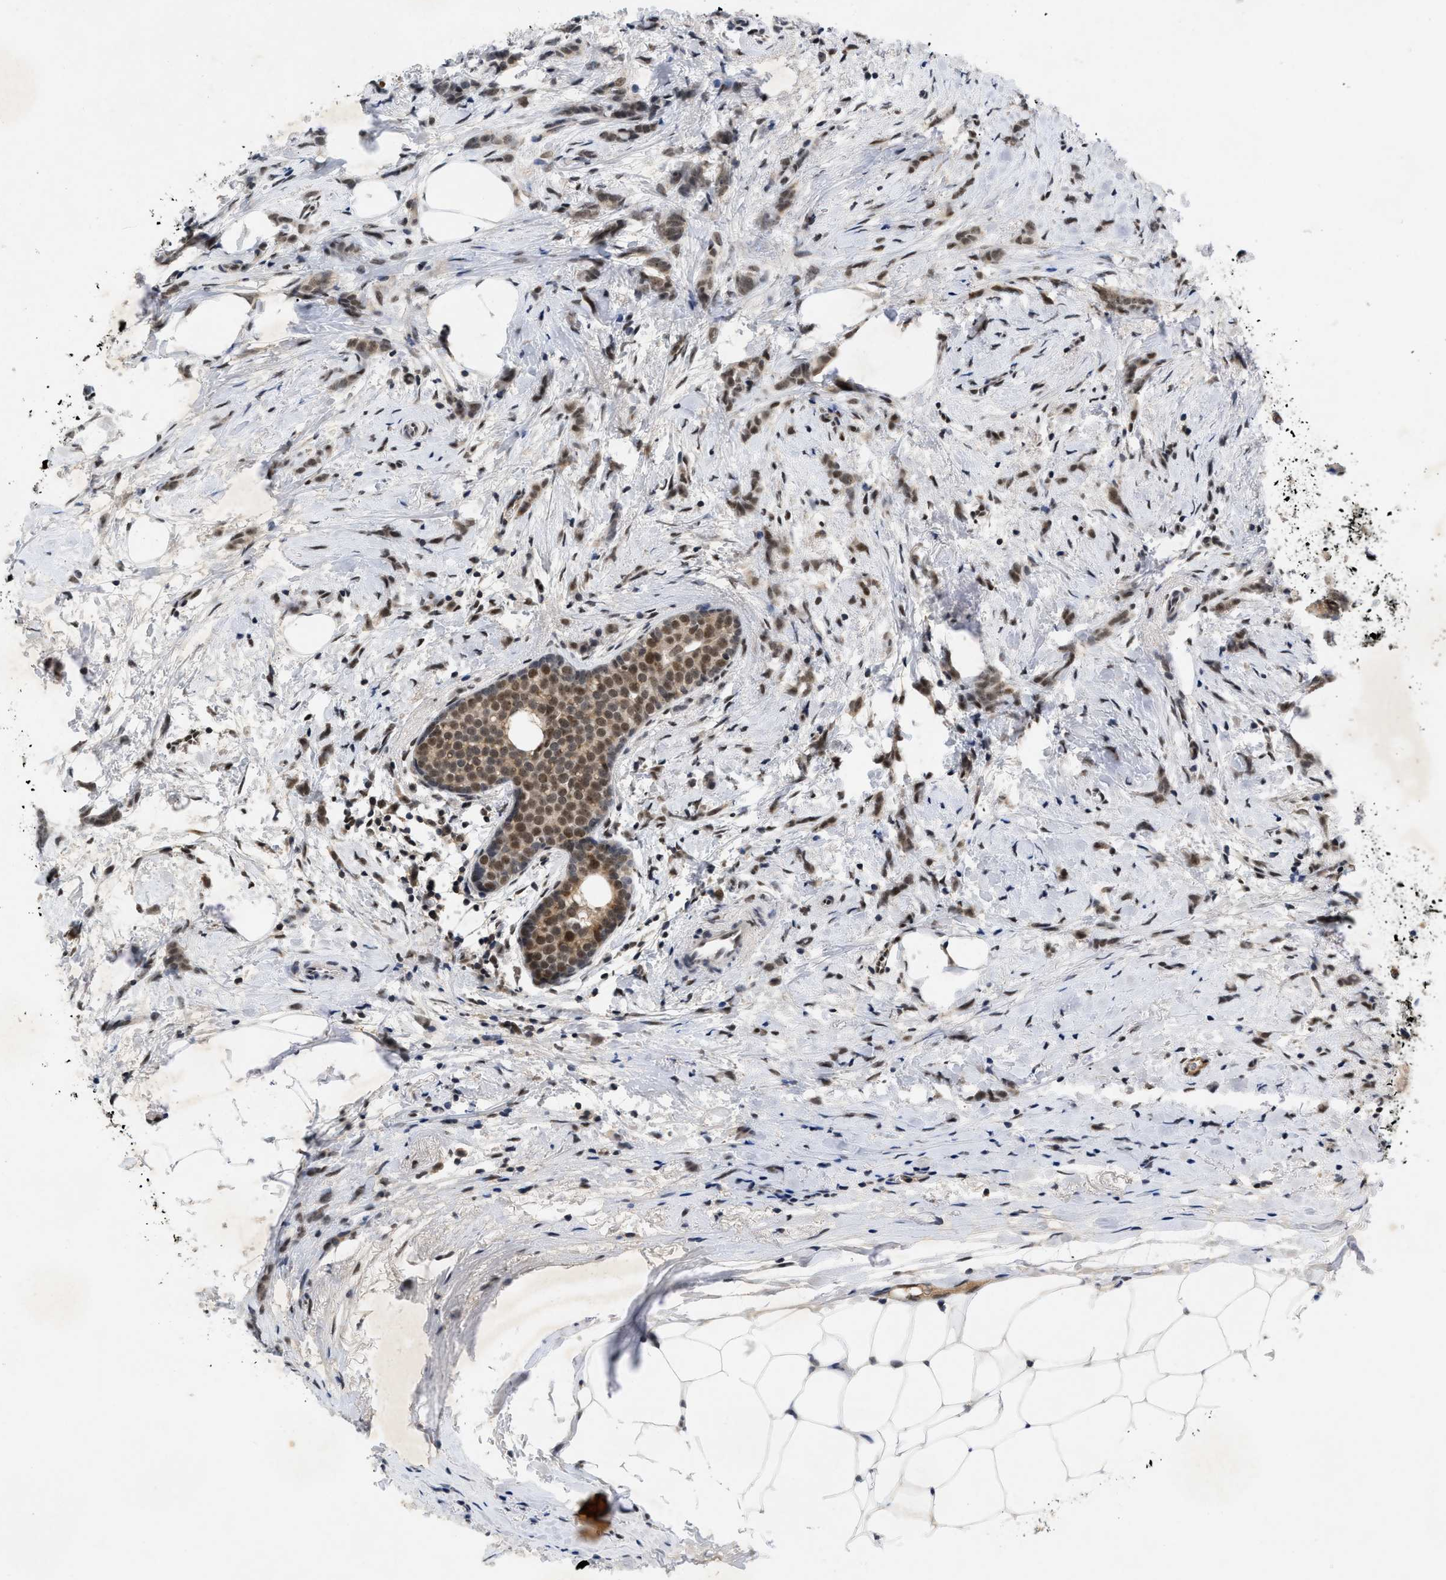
{"staining": {"intensity": "moderate", "quantity": ">75%", "location": "nuclear"}, "tissue": "breast cancer", "cell_type": "Tumor cells", "image_type": "cancer", "snomed": [{"axis": "morphology", "description": "Lobular carcinoma, in situ"}, {"axis": "morphology", "description": "Lobular carcinoma"}, {"axis": "topography", "description": "Breast"}], "caption": "Lobular carcinoma (breast) stained with IHC reveals moderate nuclear expression in approximately >75% of tumor cells. The protein is stained brown, and the nuclei are stained in blue (DAB (3,3'-diaminobenzidine) IHC with brightfield microscopy, high magnification).", "gene": "ZNF346", "patient": {"sex": "female", "age": 41}}